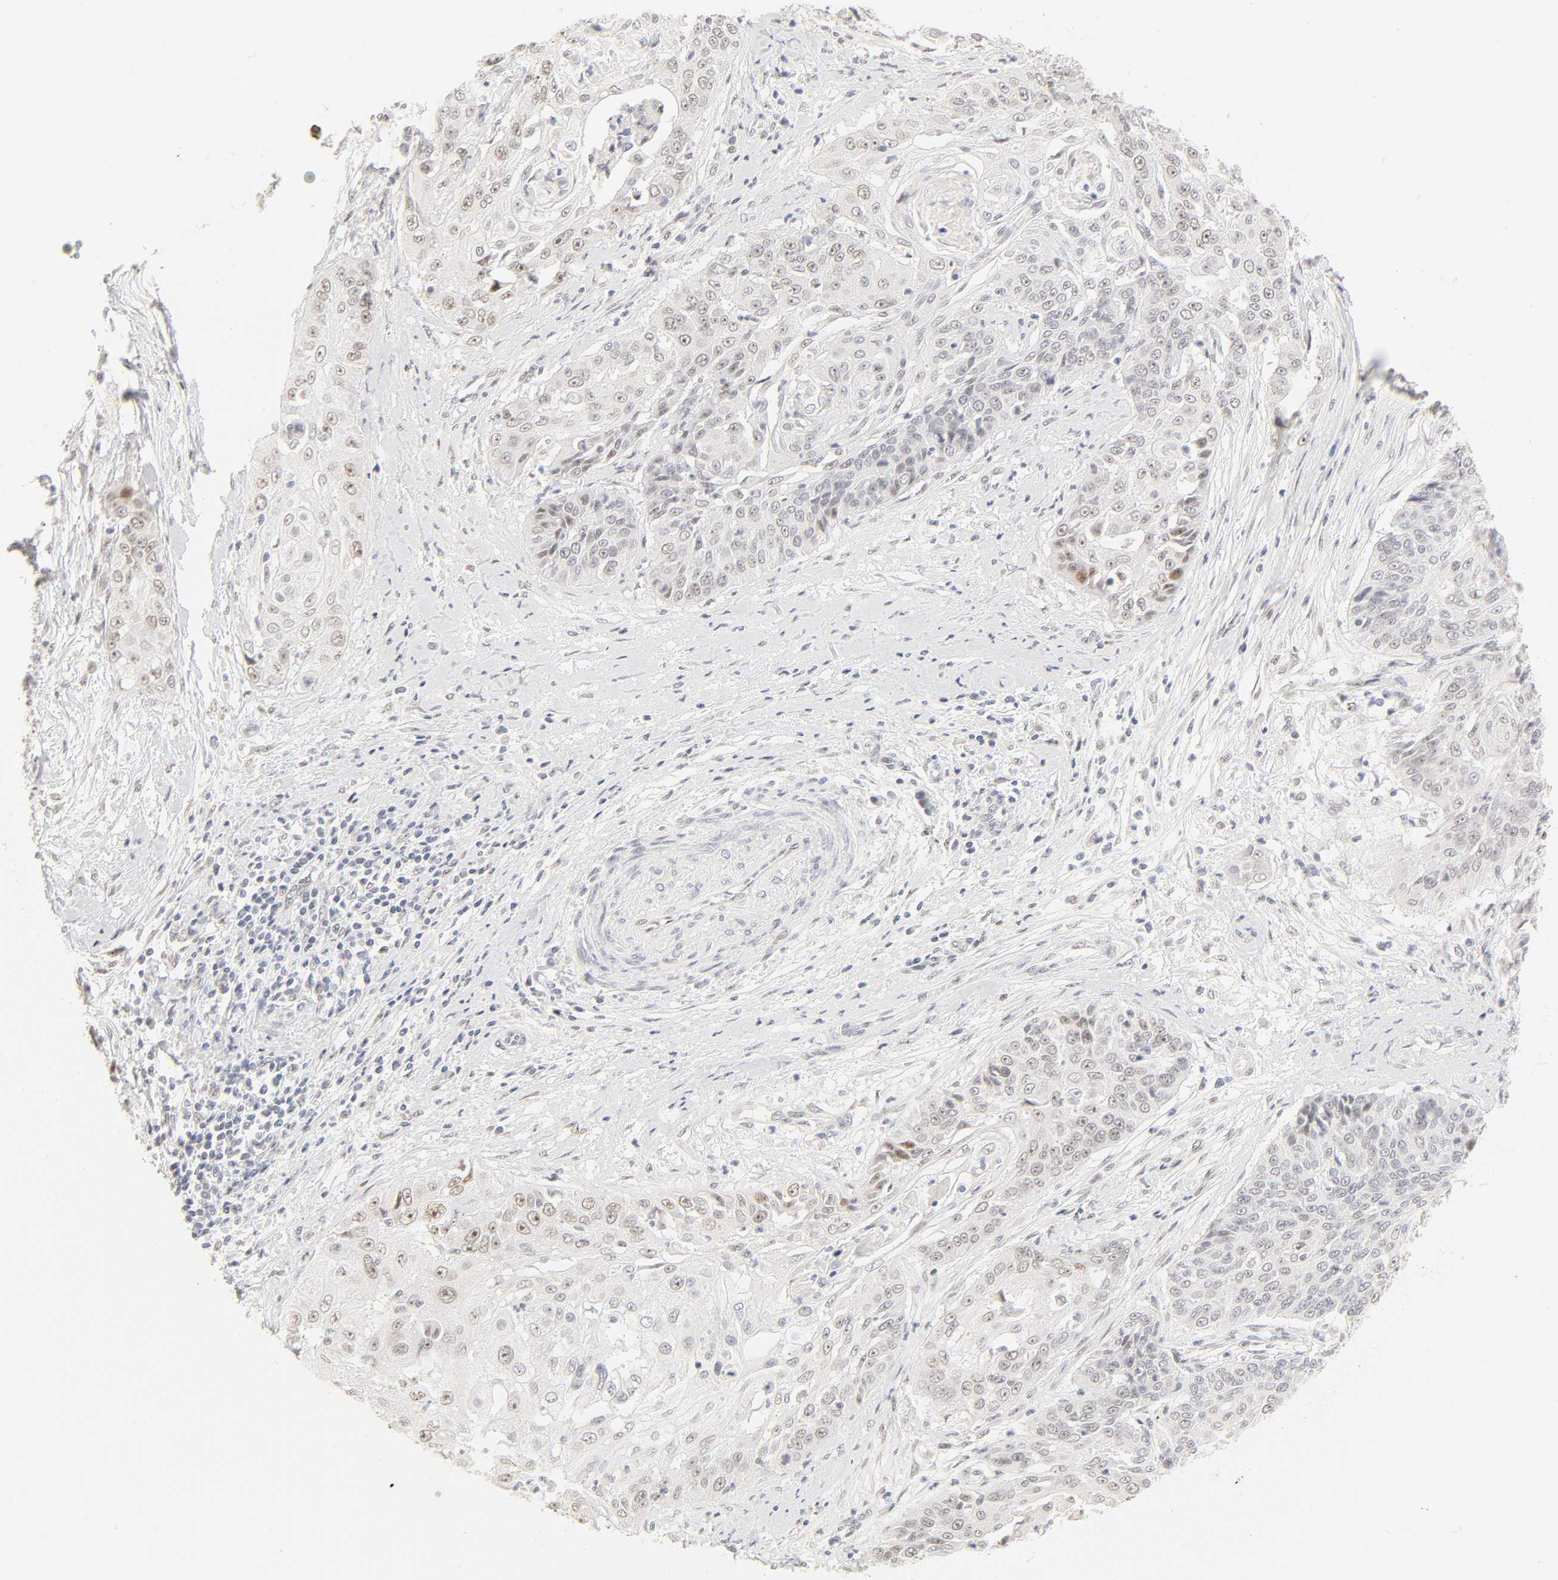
{"staining": {"intensity": "weak", "quantity": "<25%", "location": "nuclear"}, "tissue": "cervical cancer", "cell_type": "Tumor cells", "image_type": "cancer", "snomed": [{"axis": "morphology", "description": "Squamous cell carcinoma, NOS"}, {"axis": "topography", "description": "Cervix"}], "caption": "There is no significant staining in tumor cells of cervical cancer (squamous cell carcinoma). (DAB (3,3'-diaminobenzidine) IHC visualized using brightfield microscopy, high magnification).", "gene": "MNAT1", "patient": {"sex": "female", "age": 64}}